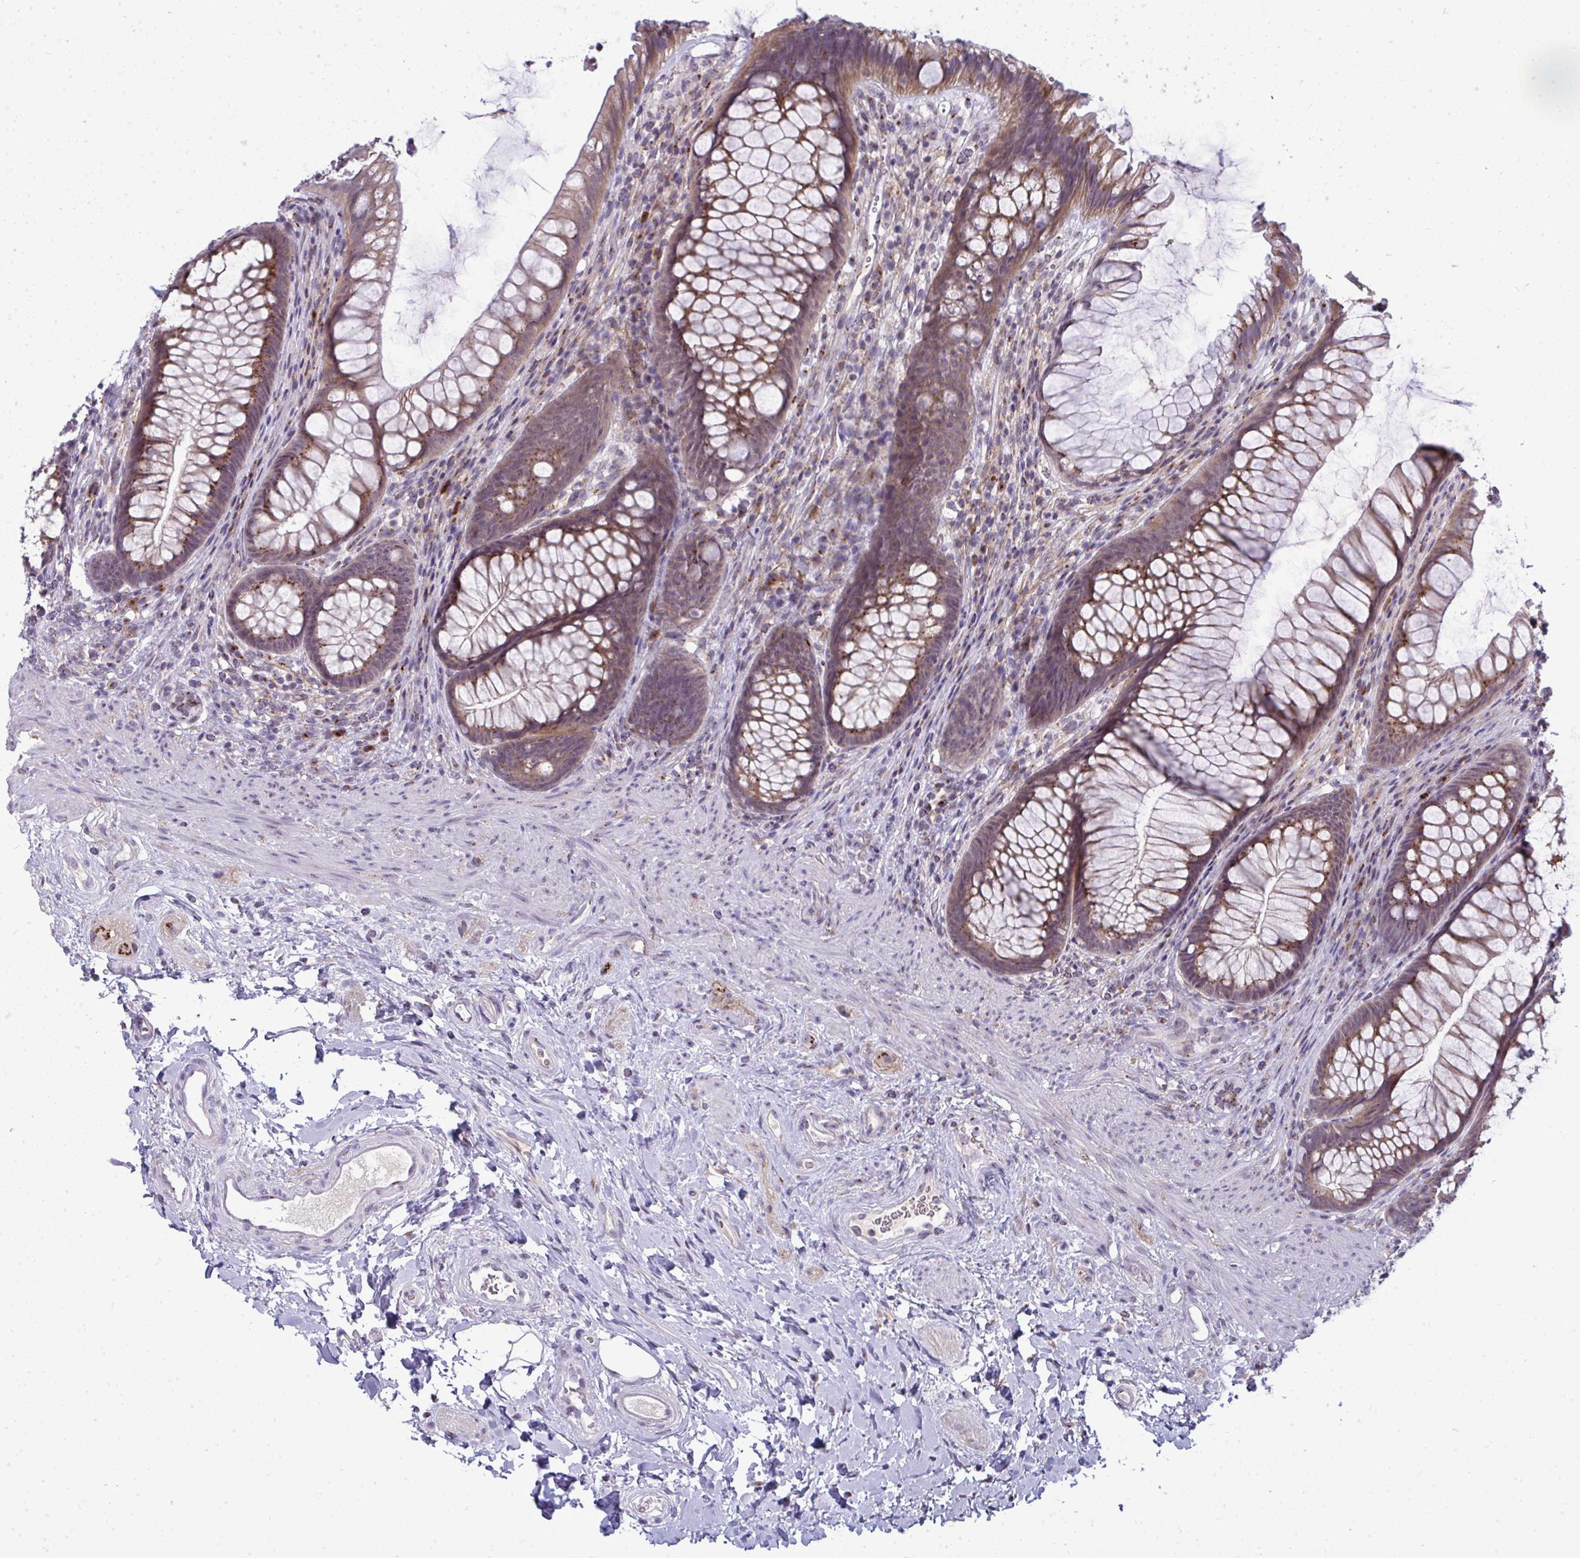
{"staining": {"intensity": "moderate", "quantity": ">75%", "location": "cytoplasmic/membranous"}, "tissue": "rectum", "cell_type": "Glandular cells", "image_type": "normal", "snomed": [{"axis": "morphology", "description": "Normal tissue, NOS"}, {"axis": "topography", "description": "Rectum"}], "caption": "Brown immunohistochemical staining in normal rectum reveals moderate cytoplasmic/membranous positivity in about >75% of glandular cells. (IHC, brightfield microscopy, high magnification).", "gene": "DTX4", "patient": {"sex": "male", "age": 53}}